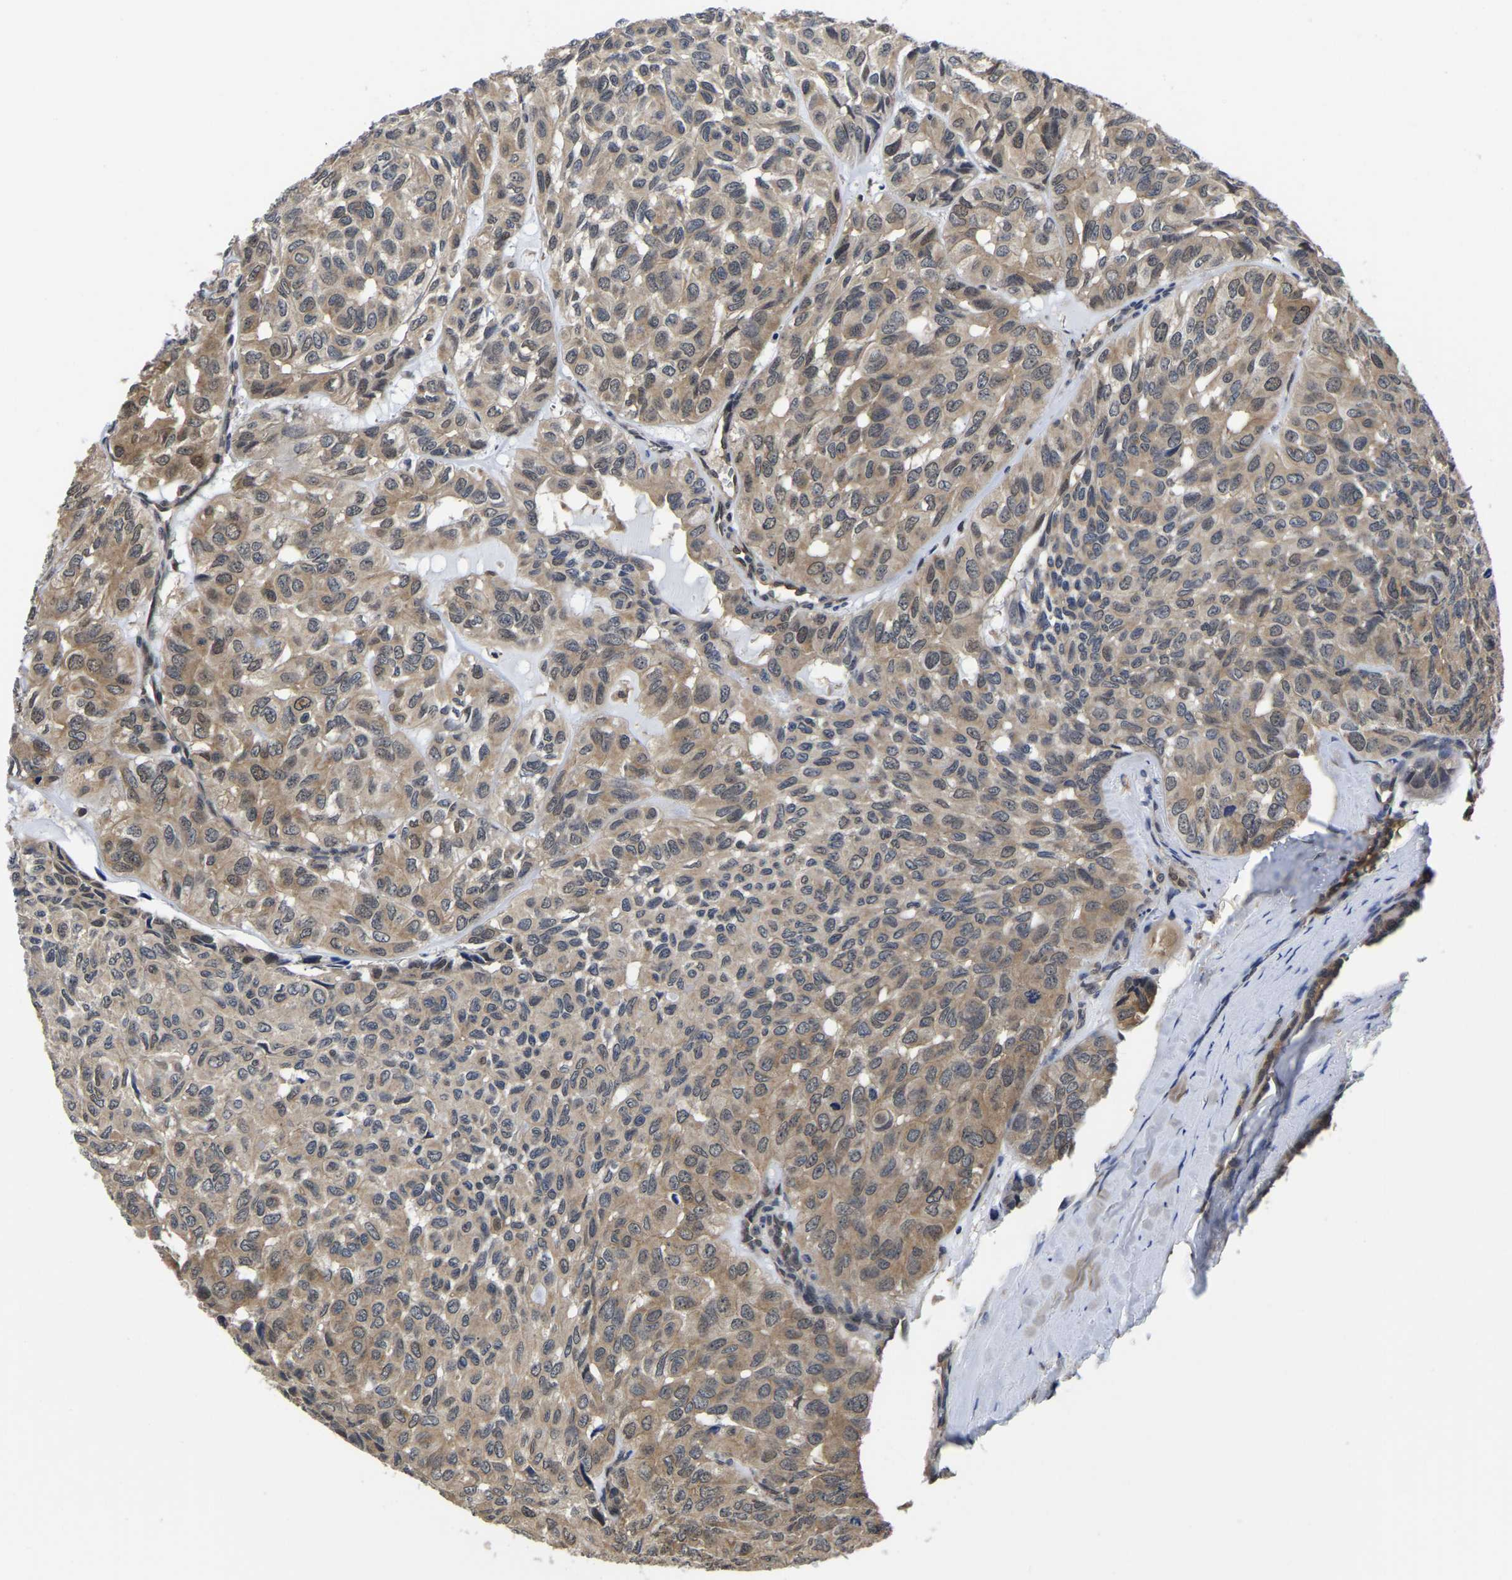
{"staining": {"intensity": "weak", "quantity": ">75%", "location": "cytoplasmic/membranous,nuclear"}, "tissue": "head and neck cancer", "cell_type": "Tumor cells", "image_type": "cancer", "snomed": [{"axis": "morphology", "description": "Adenocarcinoma, NOS"}, {"axis": "topography", "description": "Salivary gland, NOS"}, {"axis": "topography", "description": "Head-Neck"}], "caption": "Weak cytoplasmic/membranous and nuclear positivity is appreciated in approximately >75% of tumor cells in head and neck cancer. The staining was performed using DAB (3,3'-diaminobenzidine) to visualize the protein expression in brown, while the nuclei were stained in blue with hematoxylin (Magnification: 20x).", "gene": "MCOLN2", "patient": {"sex": "female", "age": 76}}